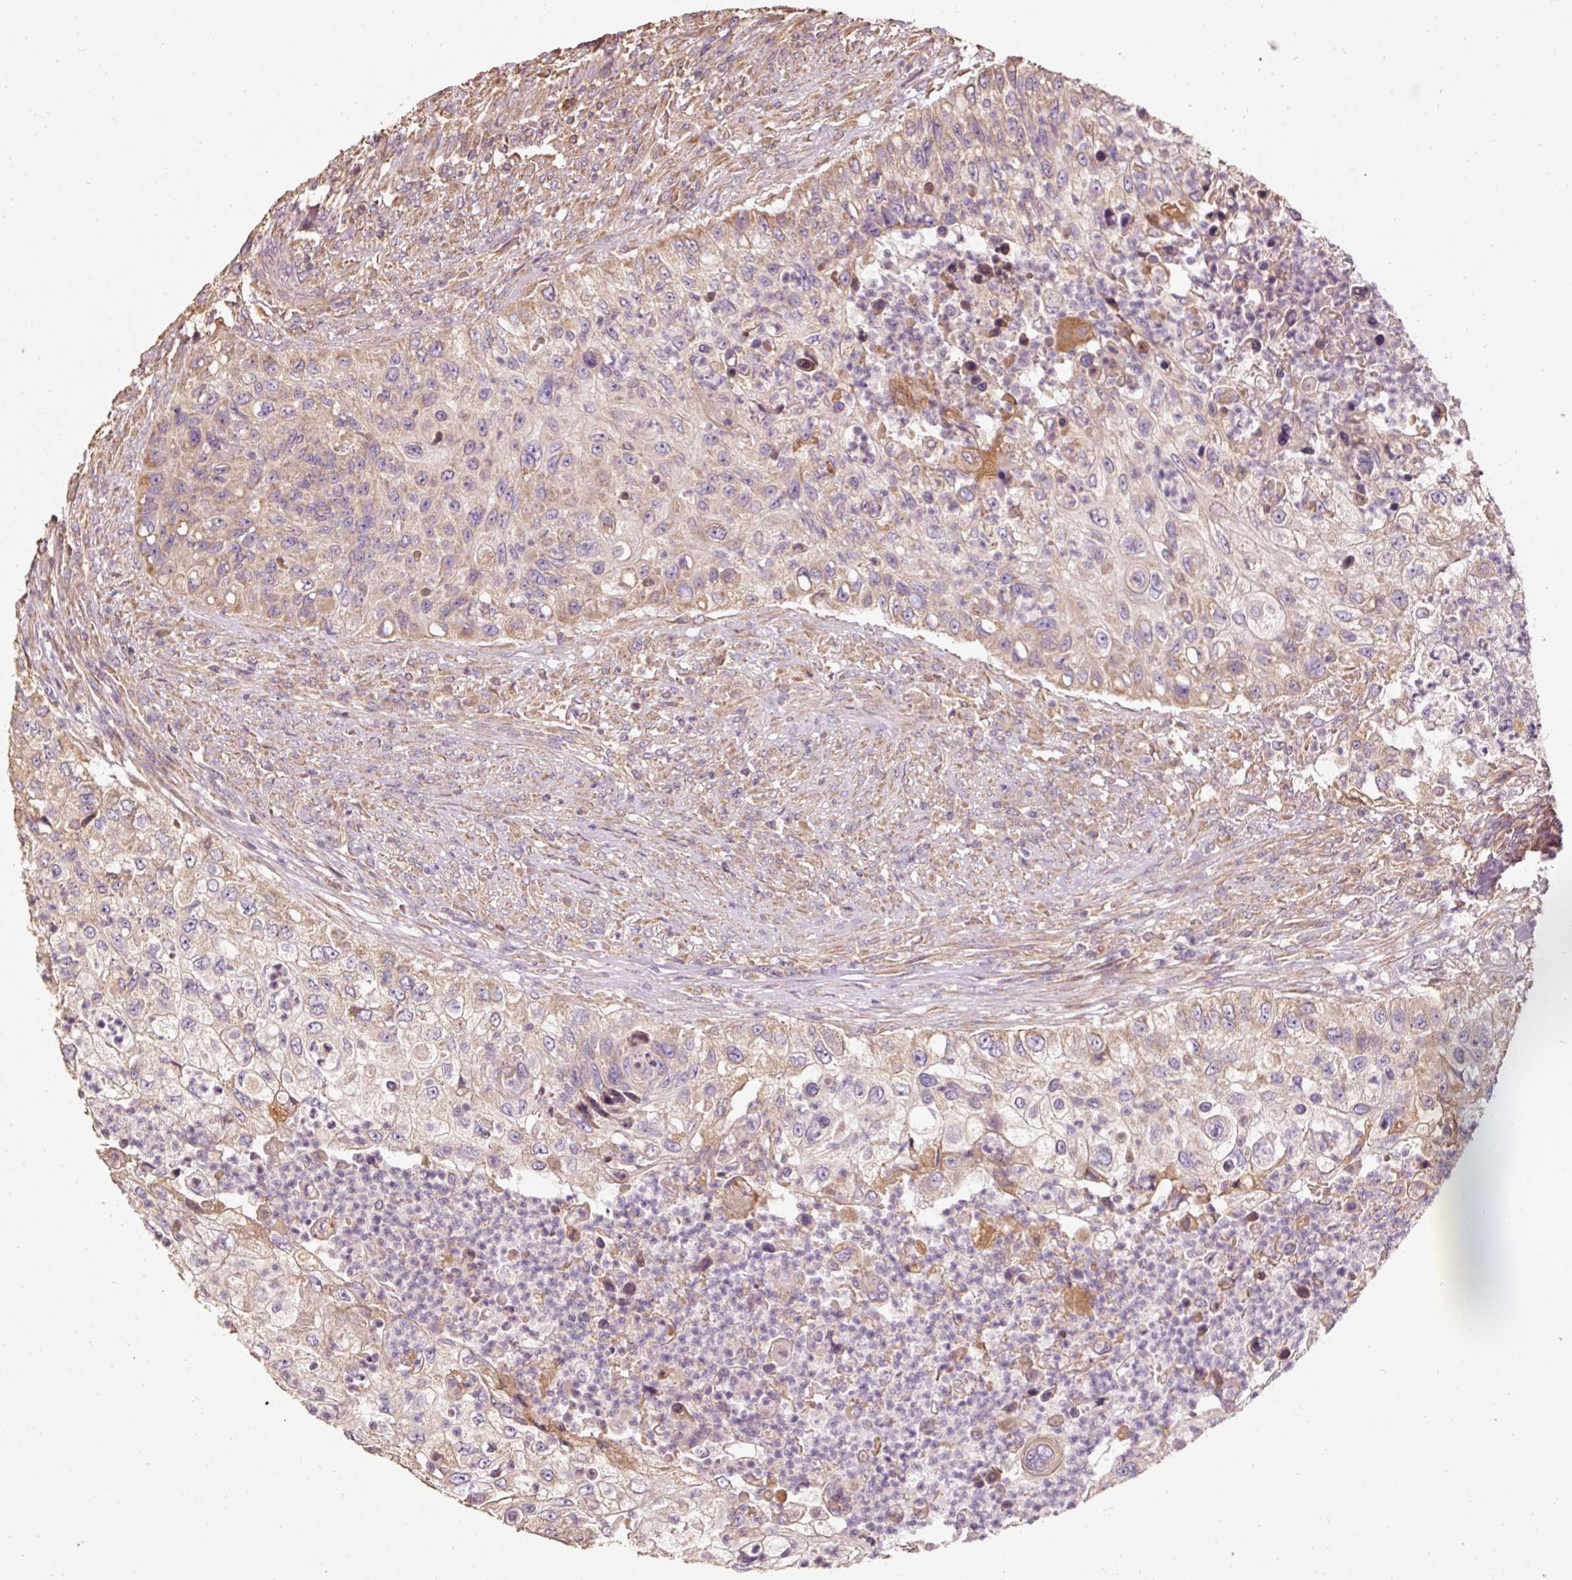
{"staining": {"intensity": "moderate", "quantity": "<25%", "location": "cytoplasmic/membranous"}, "tissue": "urothelial cancer", "cell_type": "Tumor cells", "image_type": "cancer", "snomed": [{"axis": "morphology", "description": "Urothelial carcinoma, High grade"}, {"axis": "topography", "description": "Urinary bladder"}], "caption": "Brown immunohistochemical staining in human urothelial carcinoma (high-grade) exhibits moderate cytoplasmic/membranous staining in about <25% of tumor cells.", "gene": "EFHC1", "patient": {"sex": "female", "age": 60}}